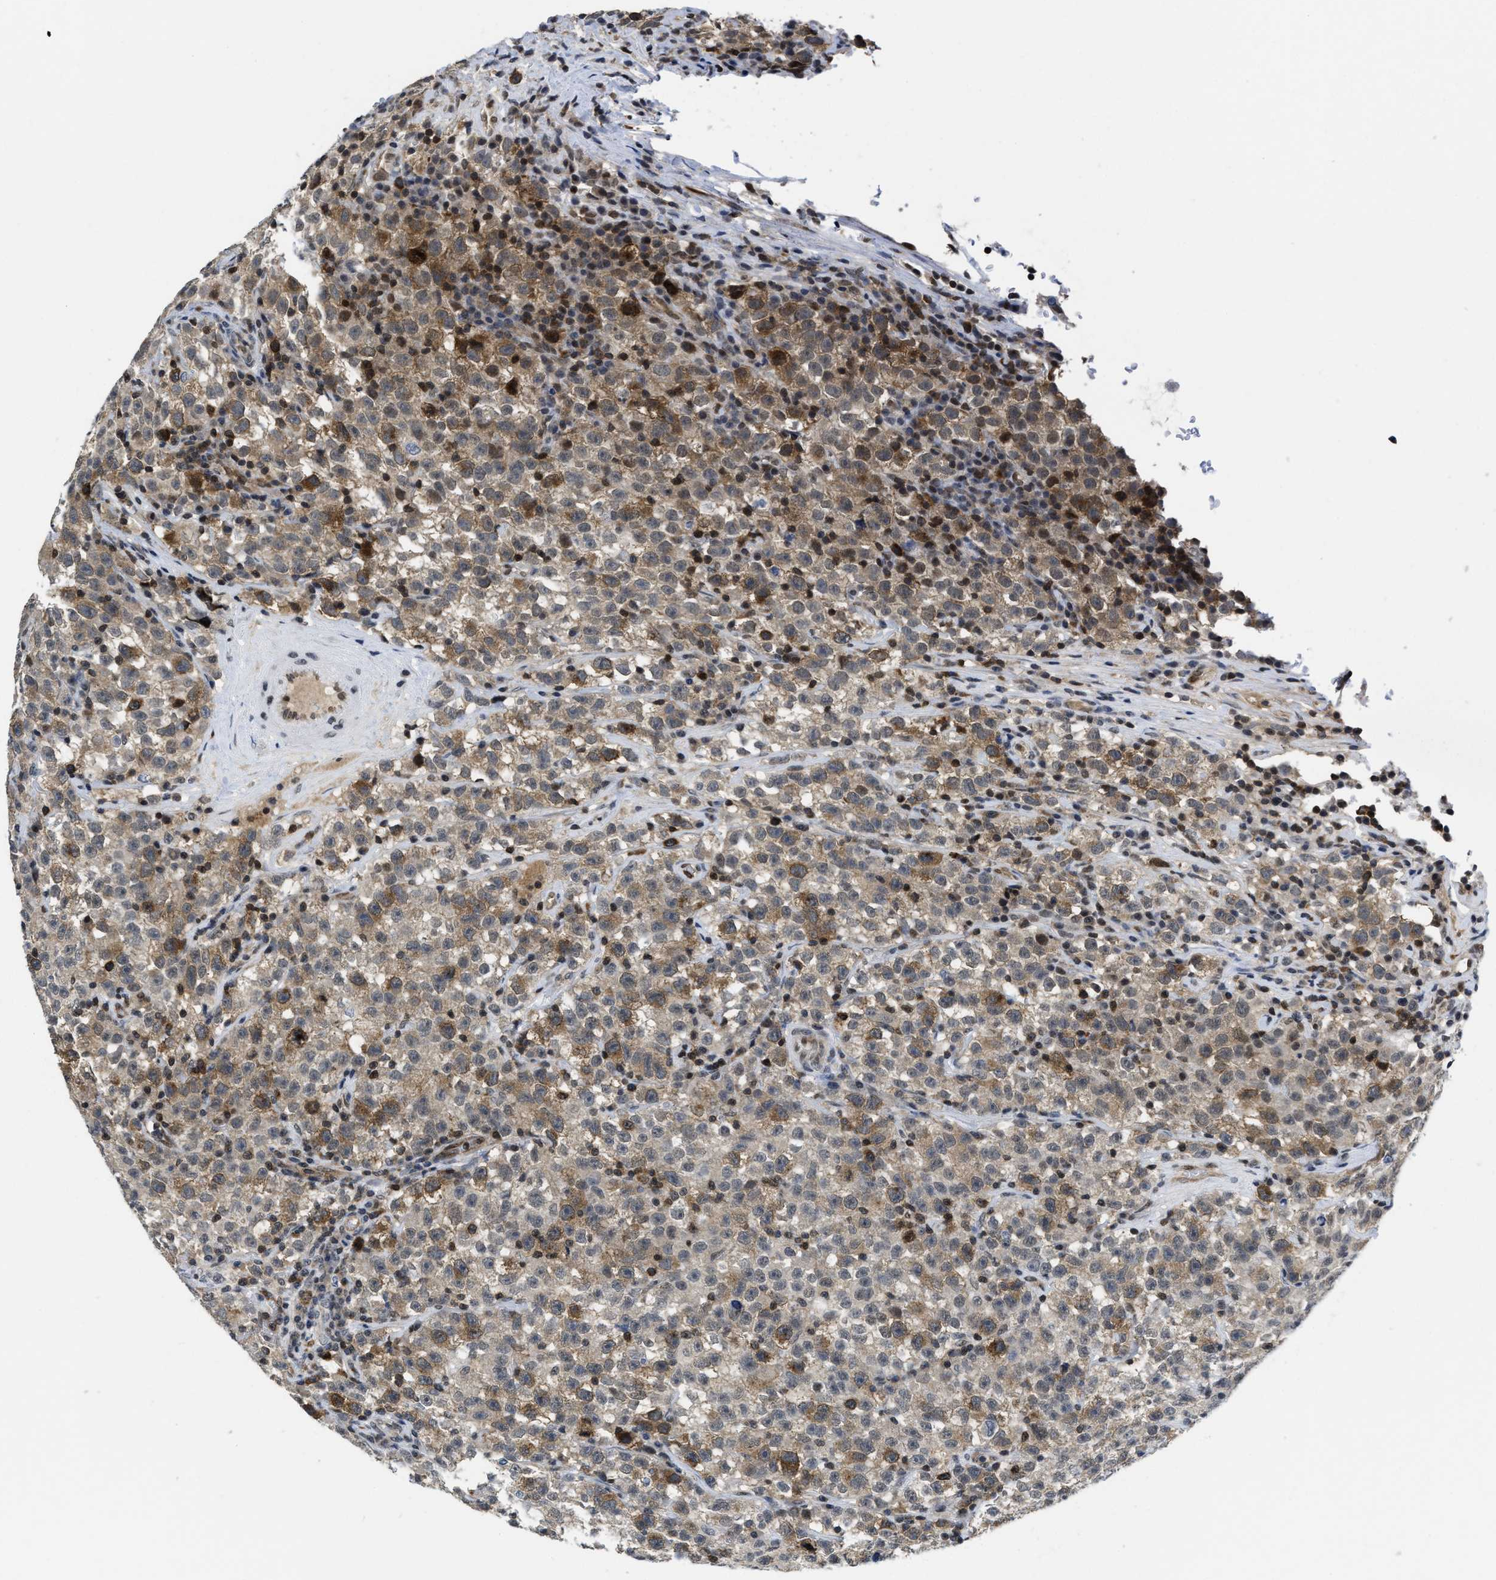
{"staining": {"intensity": "moderate", "quantity": ">75%", "location": "cytoplasmic/membranous"}, "tissue": "testis cancer", "cell_type": "Tumor cells", "image_type": "cancer", "snomed": [{"axis": "morphology", "description": "Seminoma, NOS"}, {"axis": "topography", "description": "Testis"}], "caption": "Immunohistochemical staining of human seminoma (testis) demonstrates medium levels of moderate cytoplasmic/membranous staining in approximately >75% of tumor cells. (DAB IHC with brightfield microscopy, high magnification).", "gene": "HIF1A", "patient": {"sex": "male", "age": 22}}